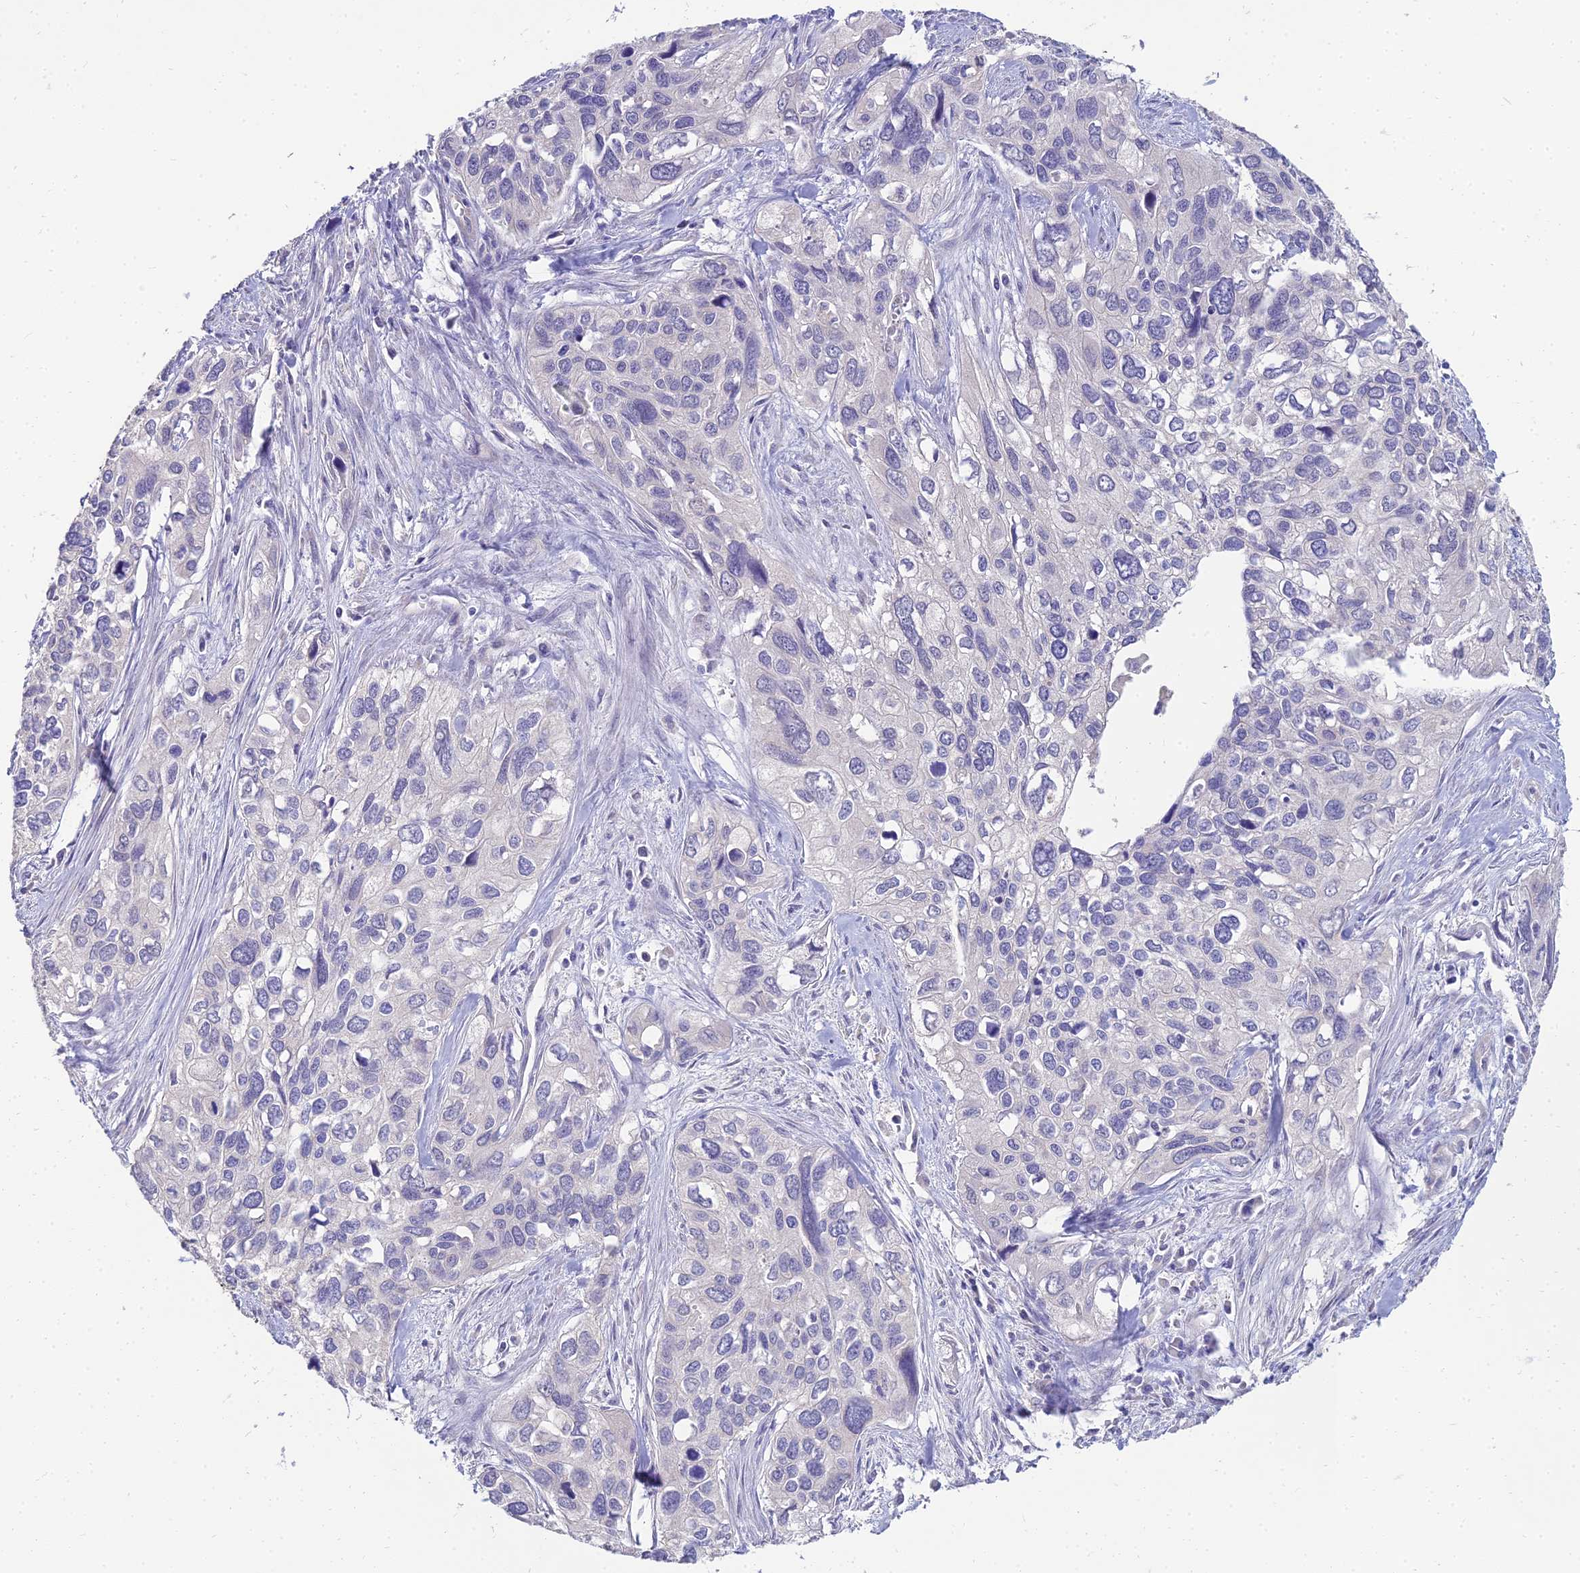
{"staining": {"intensity": "negative", "quantity": "none", "location": "none"}, "tissue": "cervical cancer", "cell_type": "Tumor cells", "image_type": "cancer", "snomed": [{"axis": "morphology", "description": "Squamous cell carcinoma, NOS"}, {"axis": "topography", "description": "Cervix"}], "caption": "Tumor cells are negative for brown protein staining in squamous cell carcinoma (cervical).", "gene": "NPY", "patient": {"sex": "female", "age": 55}}